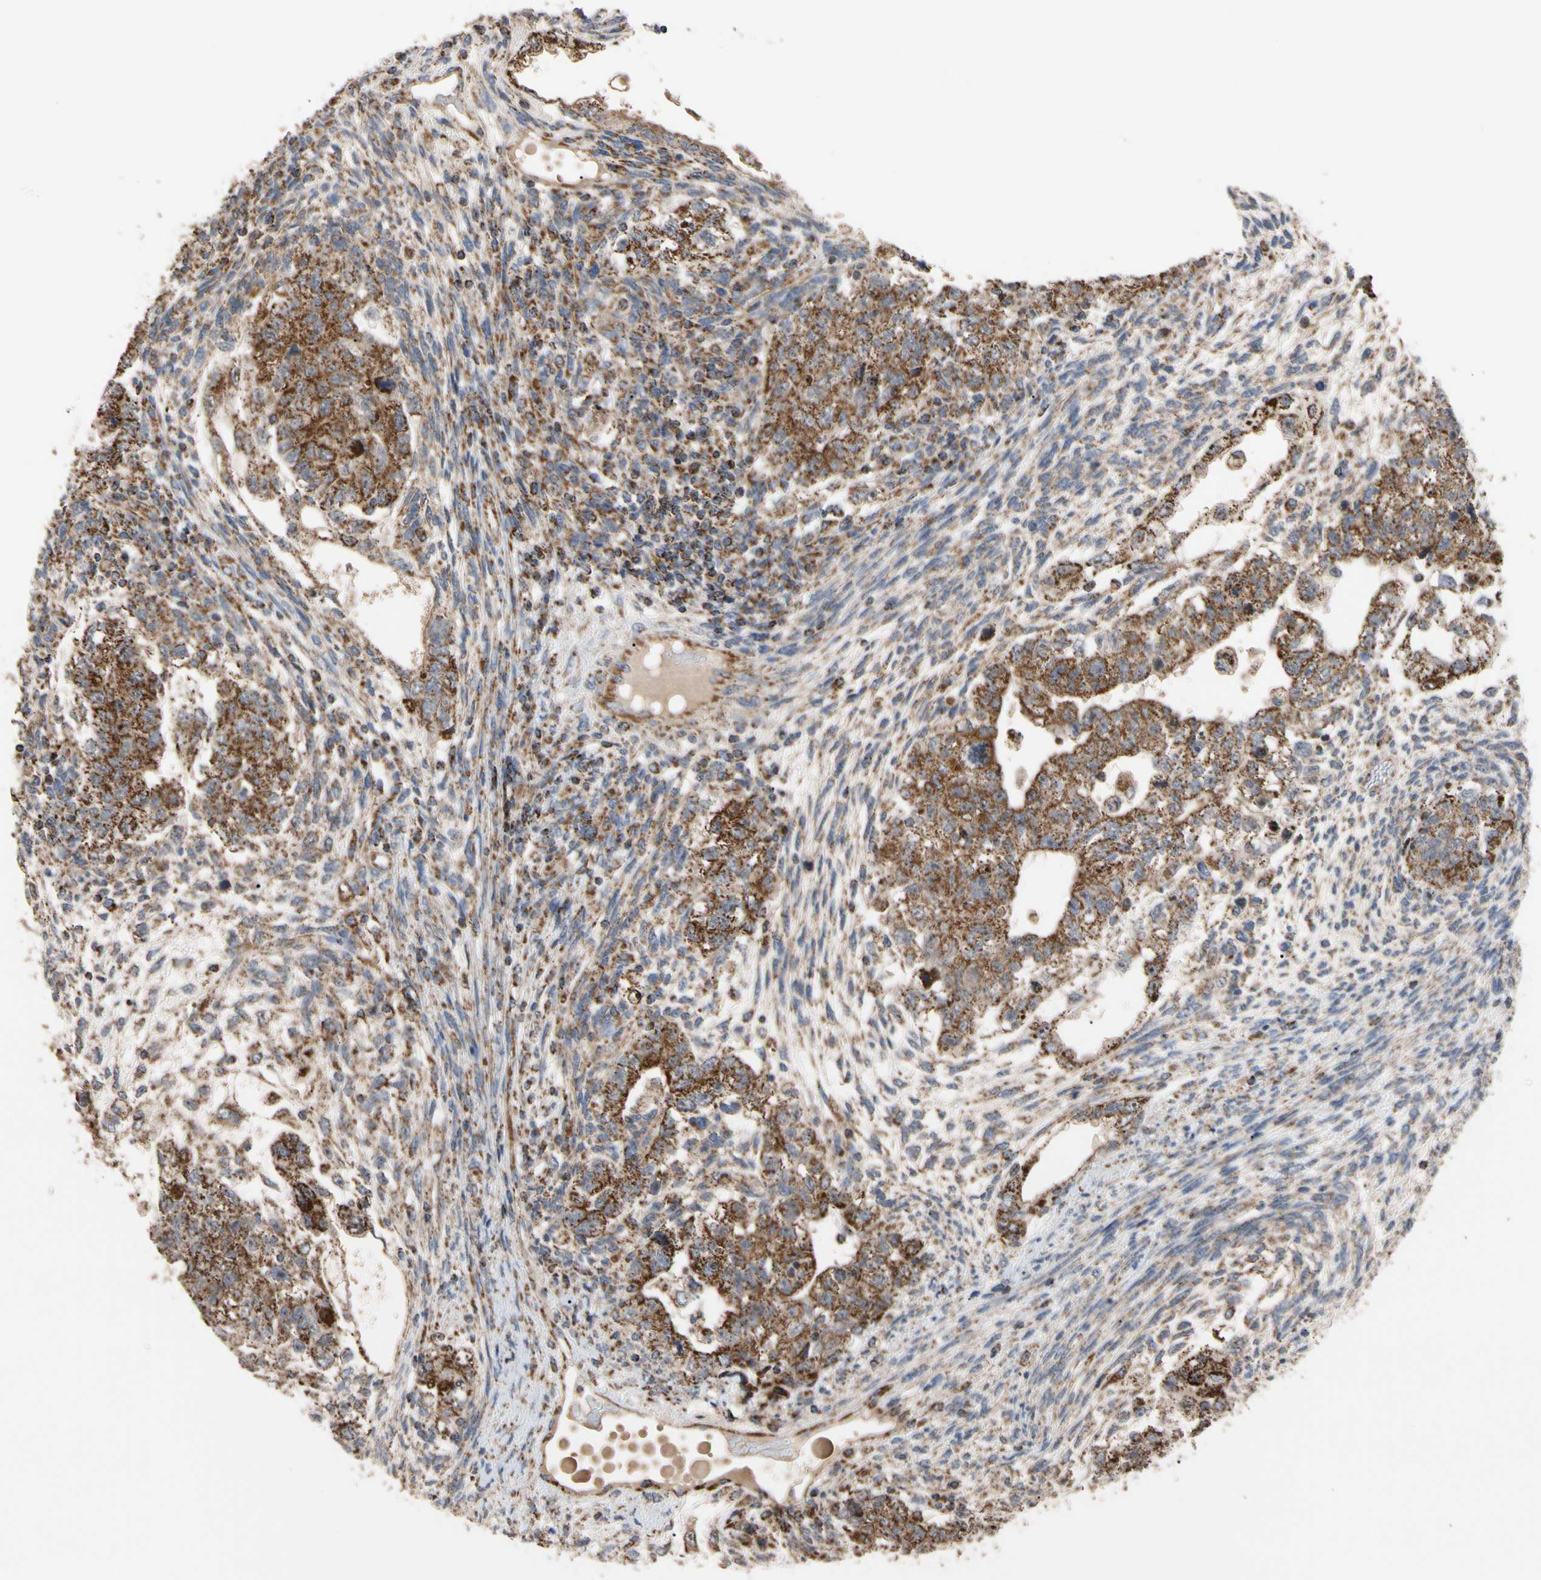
{"staining": {"intensity": "strong", "quantity": ">75%", "location": "cytoplasmic/membranous"}, "tissue": "testis cancer", "cell_type": "Tumor cells", "image_type": "cancer", "snomed": [{"axis": "morphology", "description": "Normal tissue, NOS"}, {"axis": "morphology", "description": "Carcinoma, Embryonal, NOS"}, {"axis": "topography", "description": "Testis"}], "caption": "The image displays staining of testis cancer (embryonal carcinoma), revealing strong cytoplasmic/membranous protein expression (brown color) within tumor cells. (Brightfield microscopy of DAB IHC at high magnification).", "gene": "FAM110B", "patient": {"sex": "male", "age": 36}}